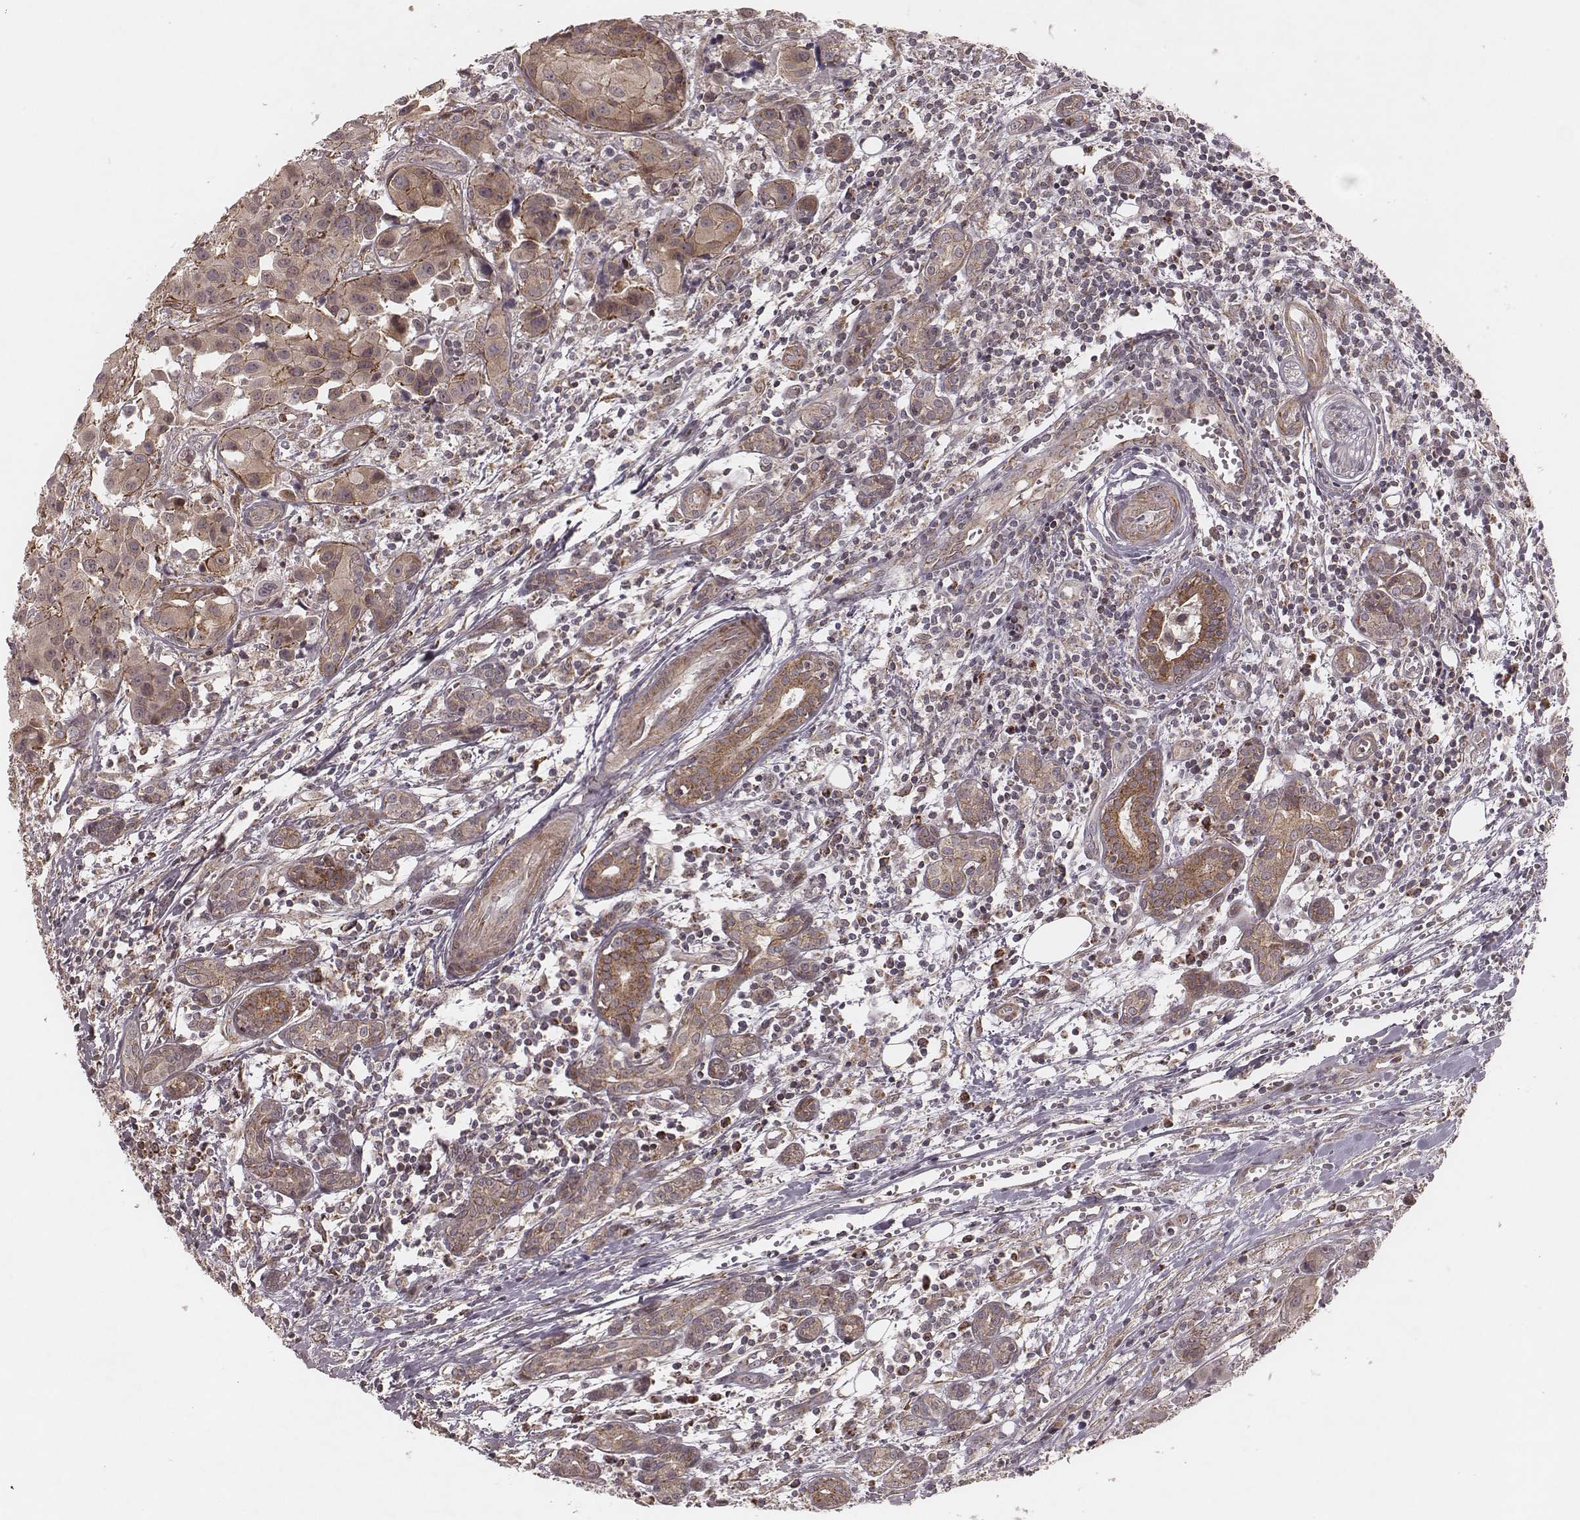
{"staining": {"intensity": "weak", "quantity": ">75%", "location": "cytoplasmic/membranous"}, "tissue": "head and neck cancer", "cell_type": "Tumor cells", "image_type": "cancer", "snomed": [{"axis": "morphology", "description": "Adenocarcinoma, NOS"}, {"axis": "topography", "description": "Head-Neck"}], "caption": "An immunohistochemistry micrograph of tumor tissue is shown. Protein staining in brown highlights weak cytoplasmic/membranous positivity in head and neck cancer within tumor cells.", "gene": "NDUFA7", "patient": {"sex": "male", "age": 76}}